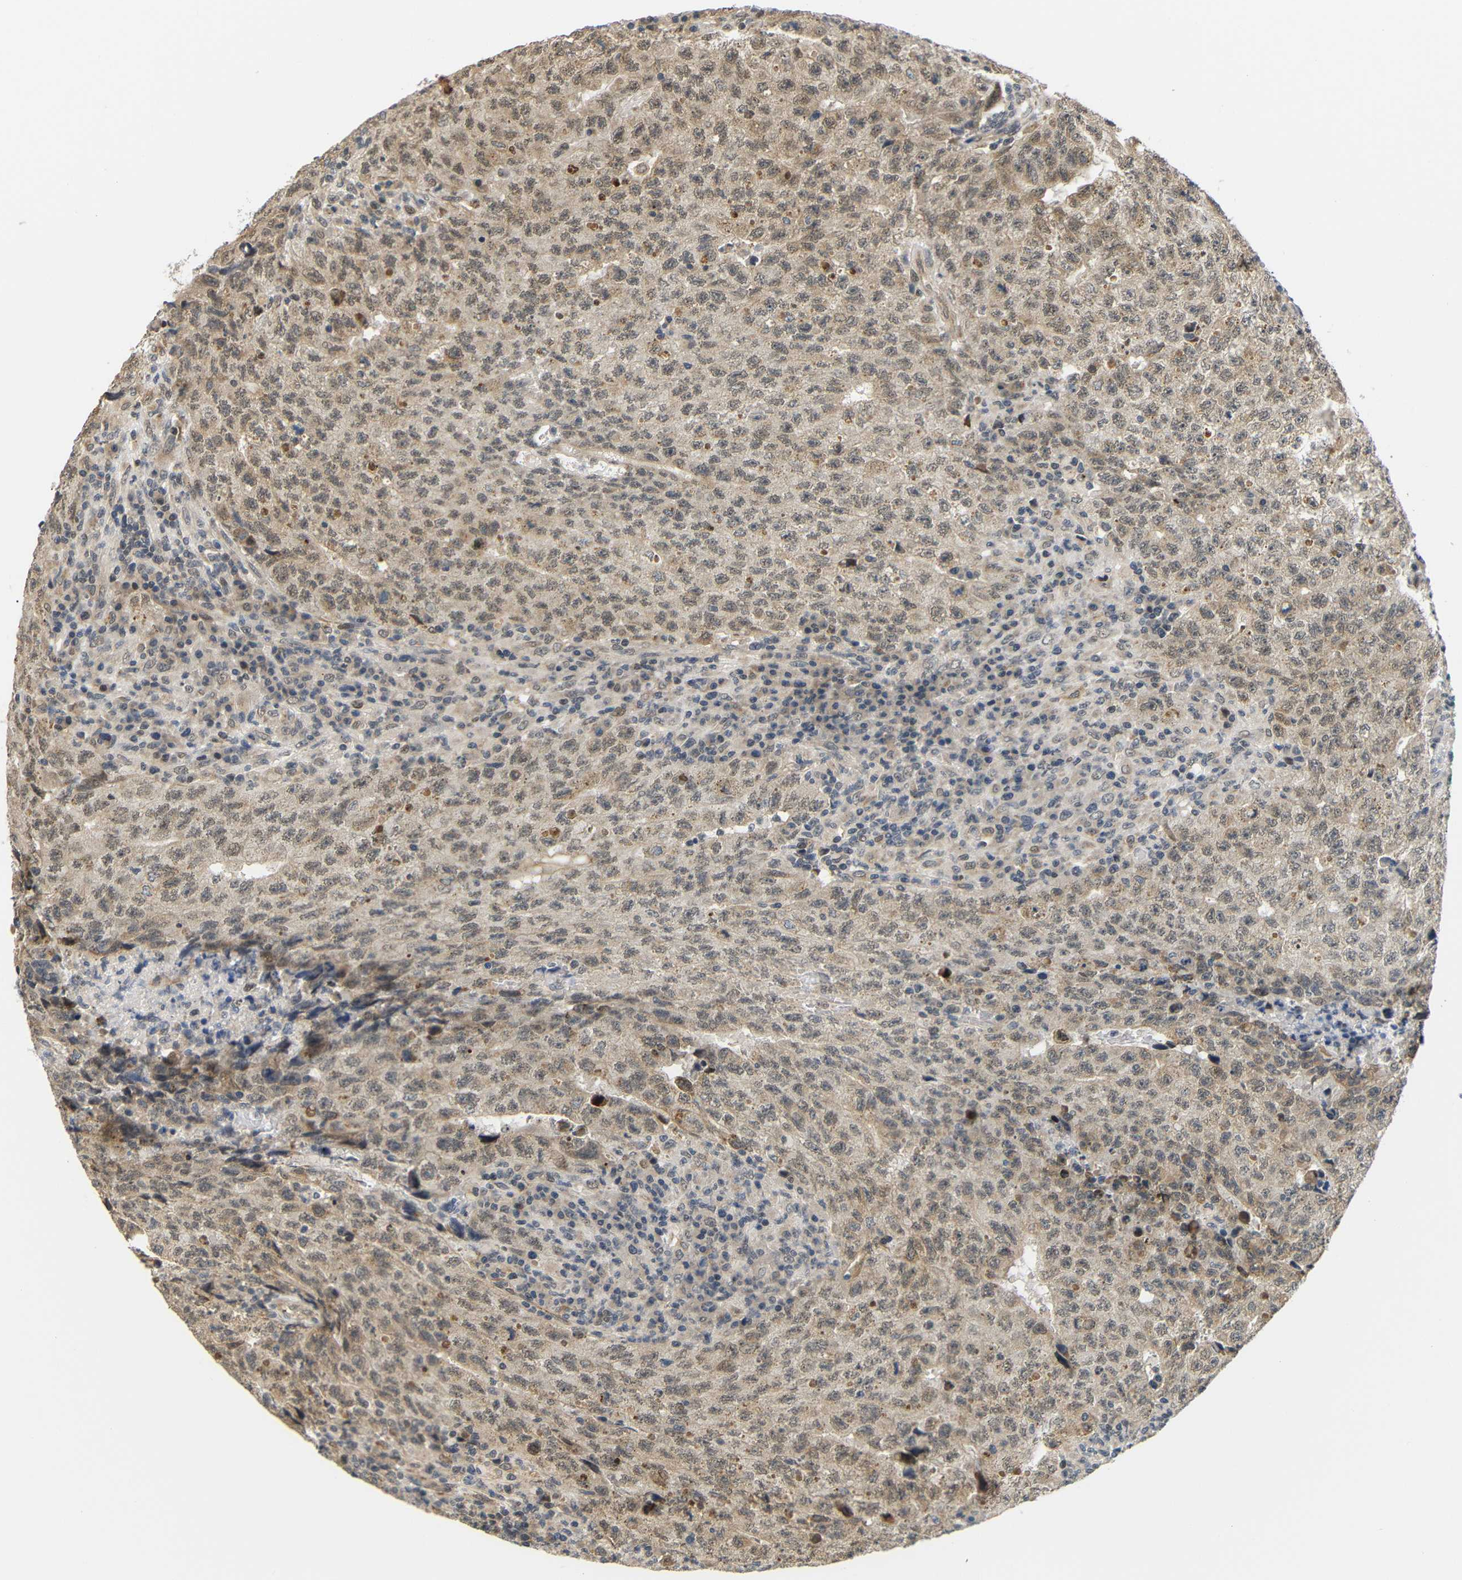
{"staining": {"intensity": "moderate", "quantity": ">75%", "location": "cytoplasmic/membranous"}, "tissue": "testis cancer", "cell_type": "Tumor cells", "image_type": "cancer", "snomed": [{"axis": "morphology", "description": "Necrosis, NOS"}, {"axis": "morphology", "description": "Carcinoma, Embryonal, NOS"}, {"axis": "topography", "description": "Testis"}], "caption": "Testis cancer stained with a brown dye shows moderate cytoplasmic/membranous positive staining in approximately >75% of tumor cells.", "gene": "GJA5", "patient": {"sex": "male", "age": 19}}